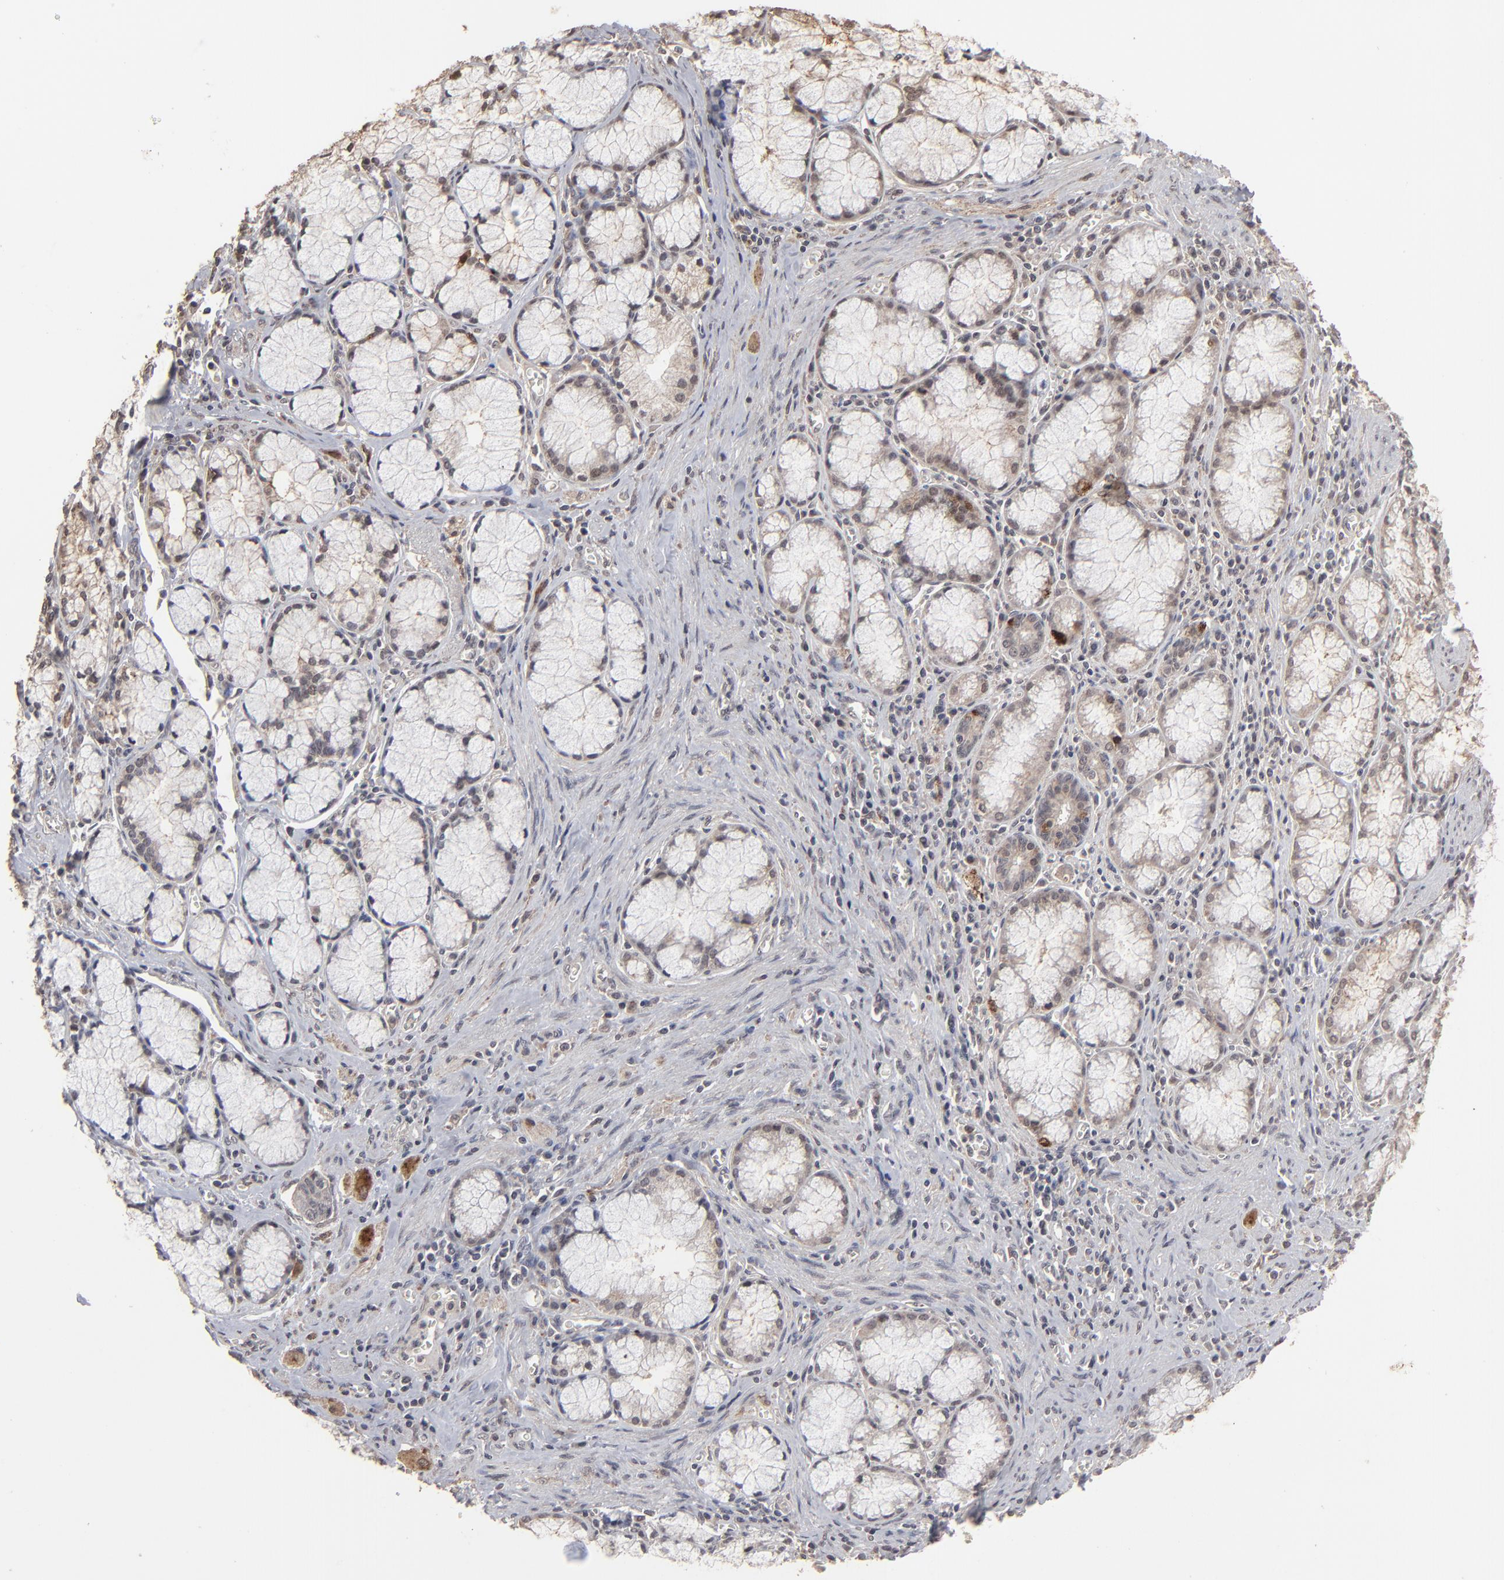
{"staining": {"intensity": "moderate", "quantity": "25%-75%", "location": "cytoplasmic/membranous"}, "tissue": "pancreatic cancer", "cell_type": "Tumor cells", "image_type": "cancer", "snomed": [{"axis": "morphology", "description": "Adenocarcinoma, NOS"}, {"axis": "topography", "description": "Pancreas"}], "caption": "Tumor cells show medium levels of moderate cytoplasmic/membranous expression in about 25%-75% of cells in human adenocarcinoma (pancreatic).", "gene": "SLC22A17", "patient": {"sex": "male", "age": 77}}